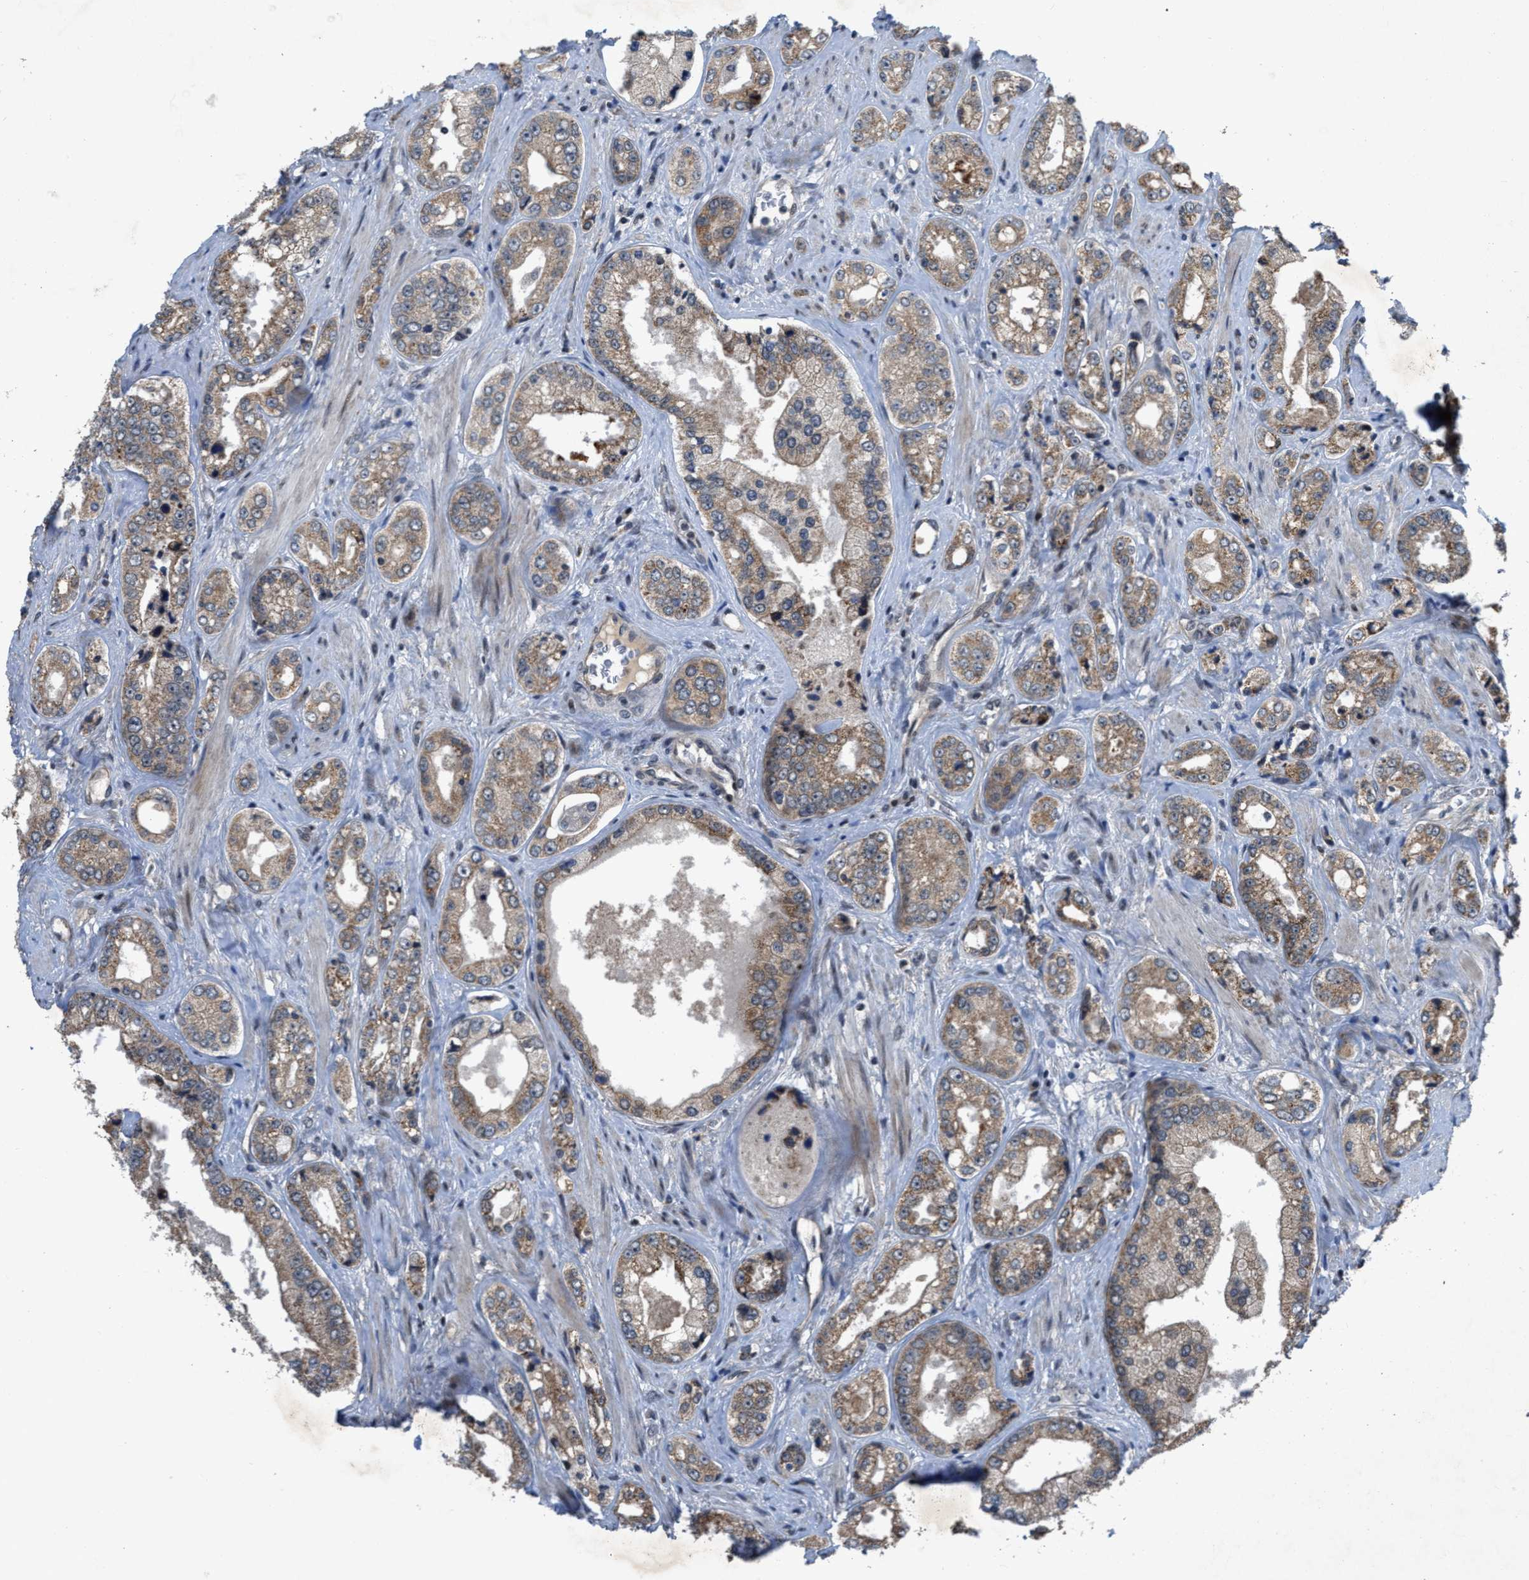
{"staining": {"intensity": "weak", "quantity": "25%-75%", "location": "cytoplasmic/membranous"}, "tissue": "prostate cancer", "cell_type": "Tumor cells", "image_type": "cancer", "snomed": [{"axis": "morphology", "description": "Adenocarcinoma, High grade"}, {"axis": "topography", "description": "Prostate"}], "caption": "Weak cytoplasmic/membranous protein expression is seen in approximately 25%-75% of tumor cells in prostate cancer.", "gene": "ZNHIT1", "patient": {"sex": "male", "age": 61}}